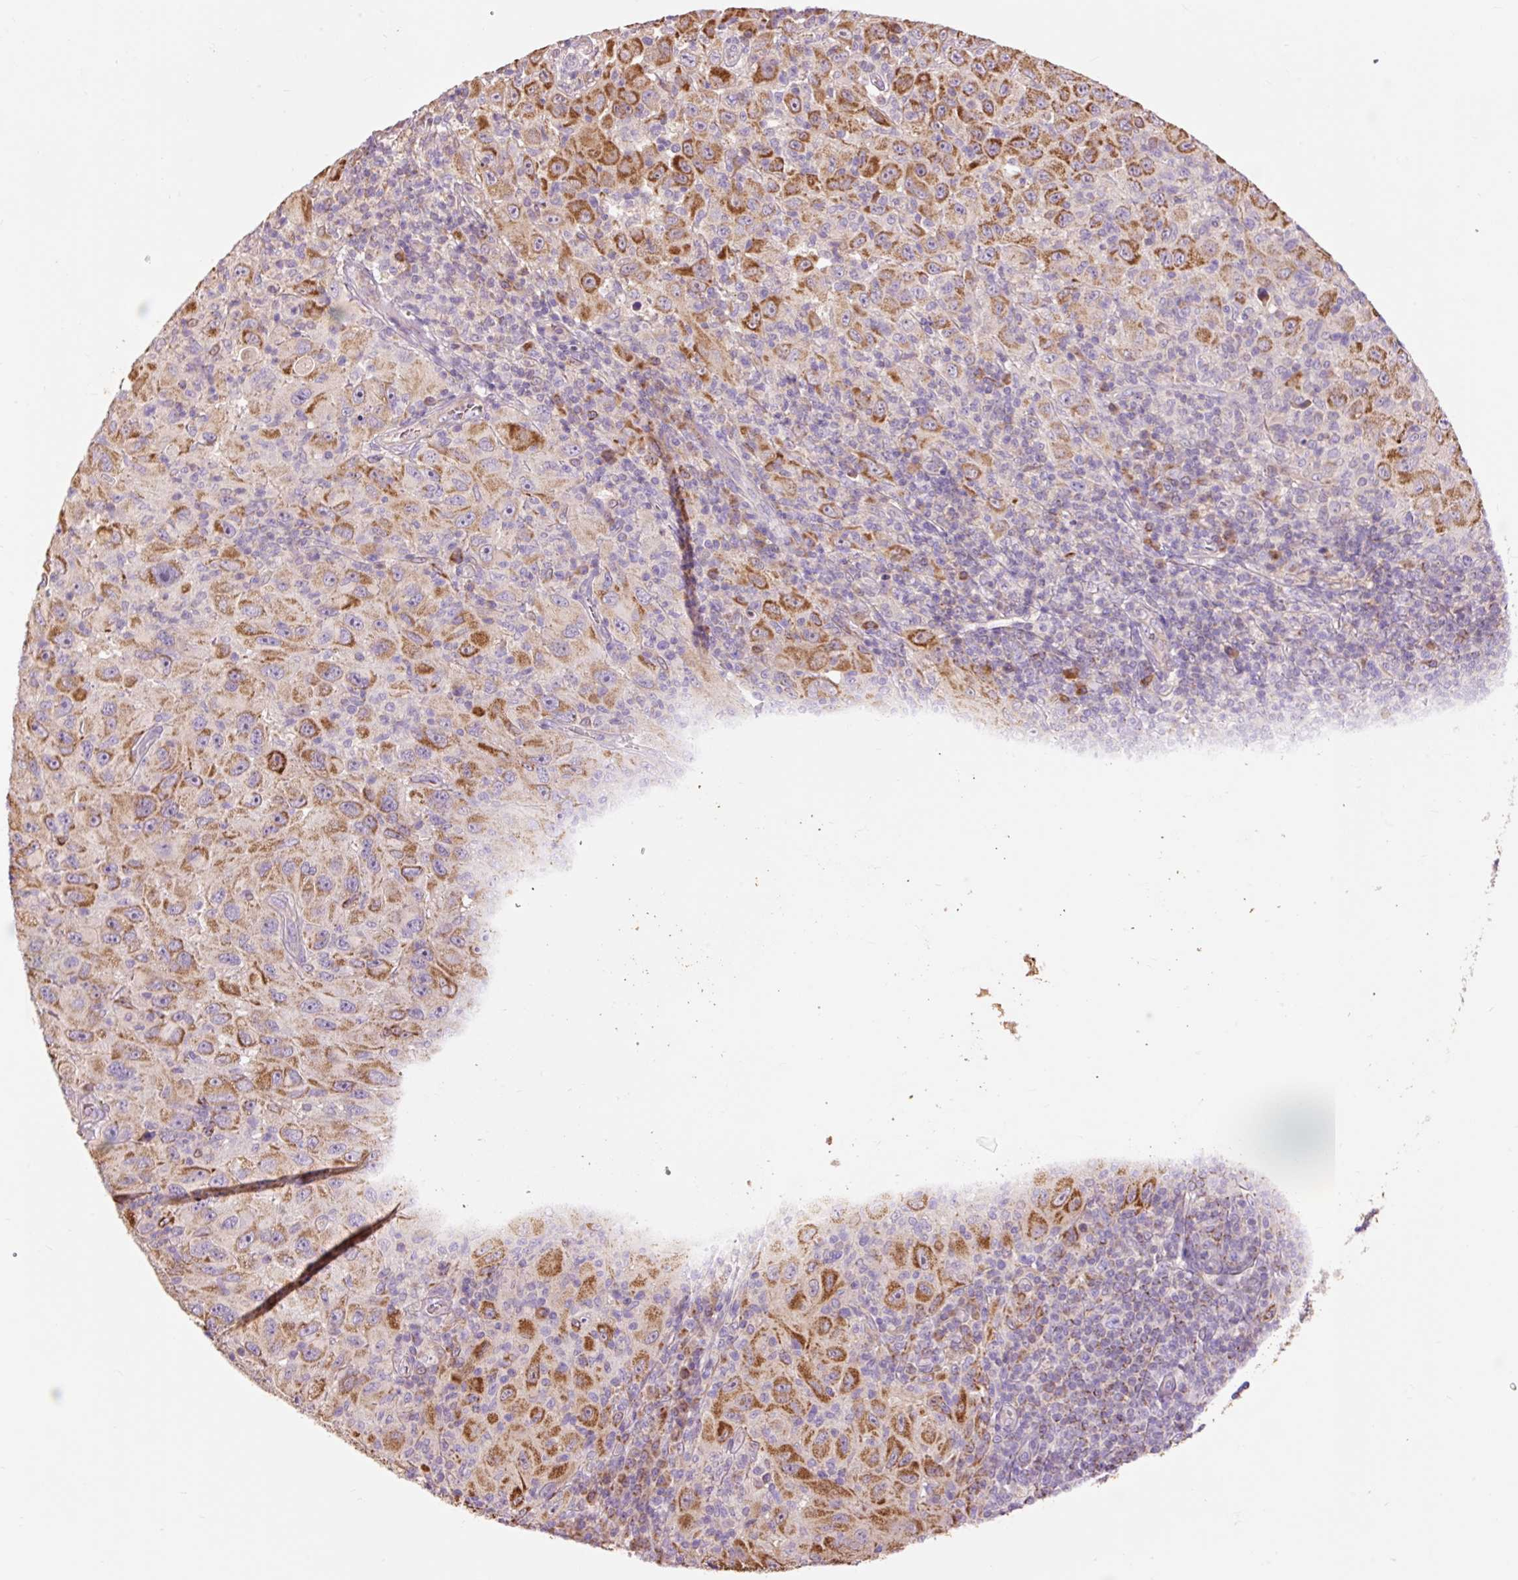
{"staining": {"intensity": "strong", "quantity": "25%-75%", "location": "cytoplasmic/membranous"}, "tissue": "melanoma", "cell_type": "Tumor cells", "image_type": "cancer", "snomed": [{"axis": "morphology", "description": "Malignant melanoma, NOS"}, {"axis": "topography", "description": "Skin"}], "caption": "Immunohistochemistry staining of malignant melanoma, which demonstrates high levels of strong cytoplasmic/membranous positivity in approximately 25%-75% of tumor cells indicating strong cytoplasmic/membranous protein expression. The staining was performed using DAB (3,3'-diaminobenzidine) (brown) for protein detection and nuclei were counterstained in hematoxylin (blue).", "gene": "PRDX5", "patient": {"sex": "female", "age": 91}}